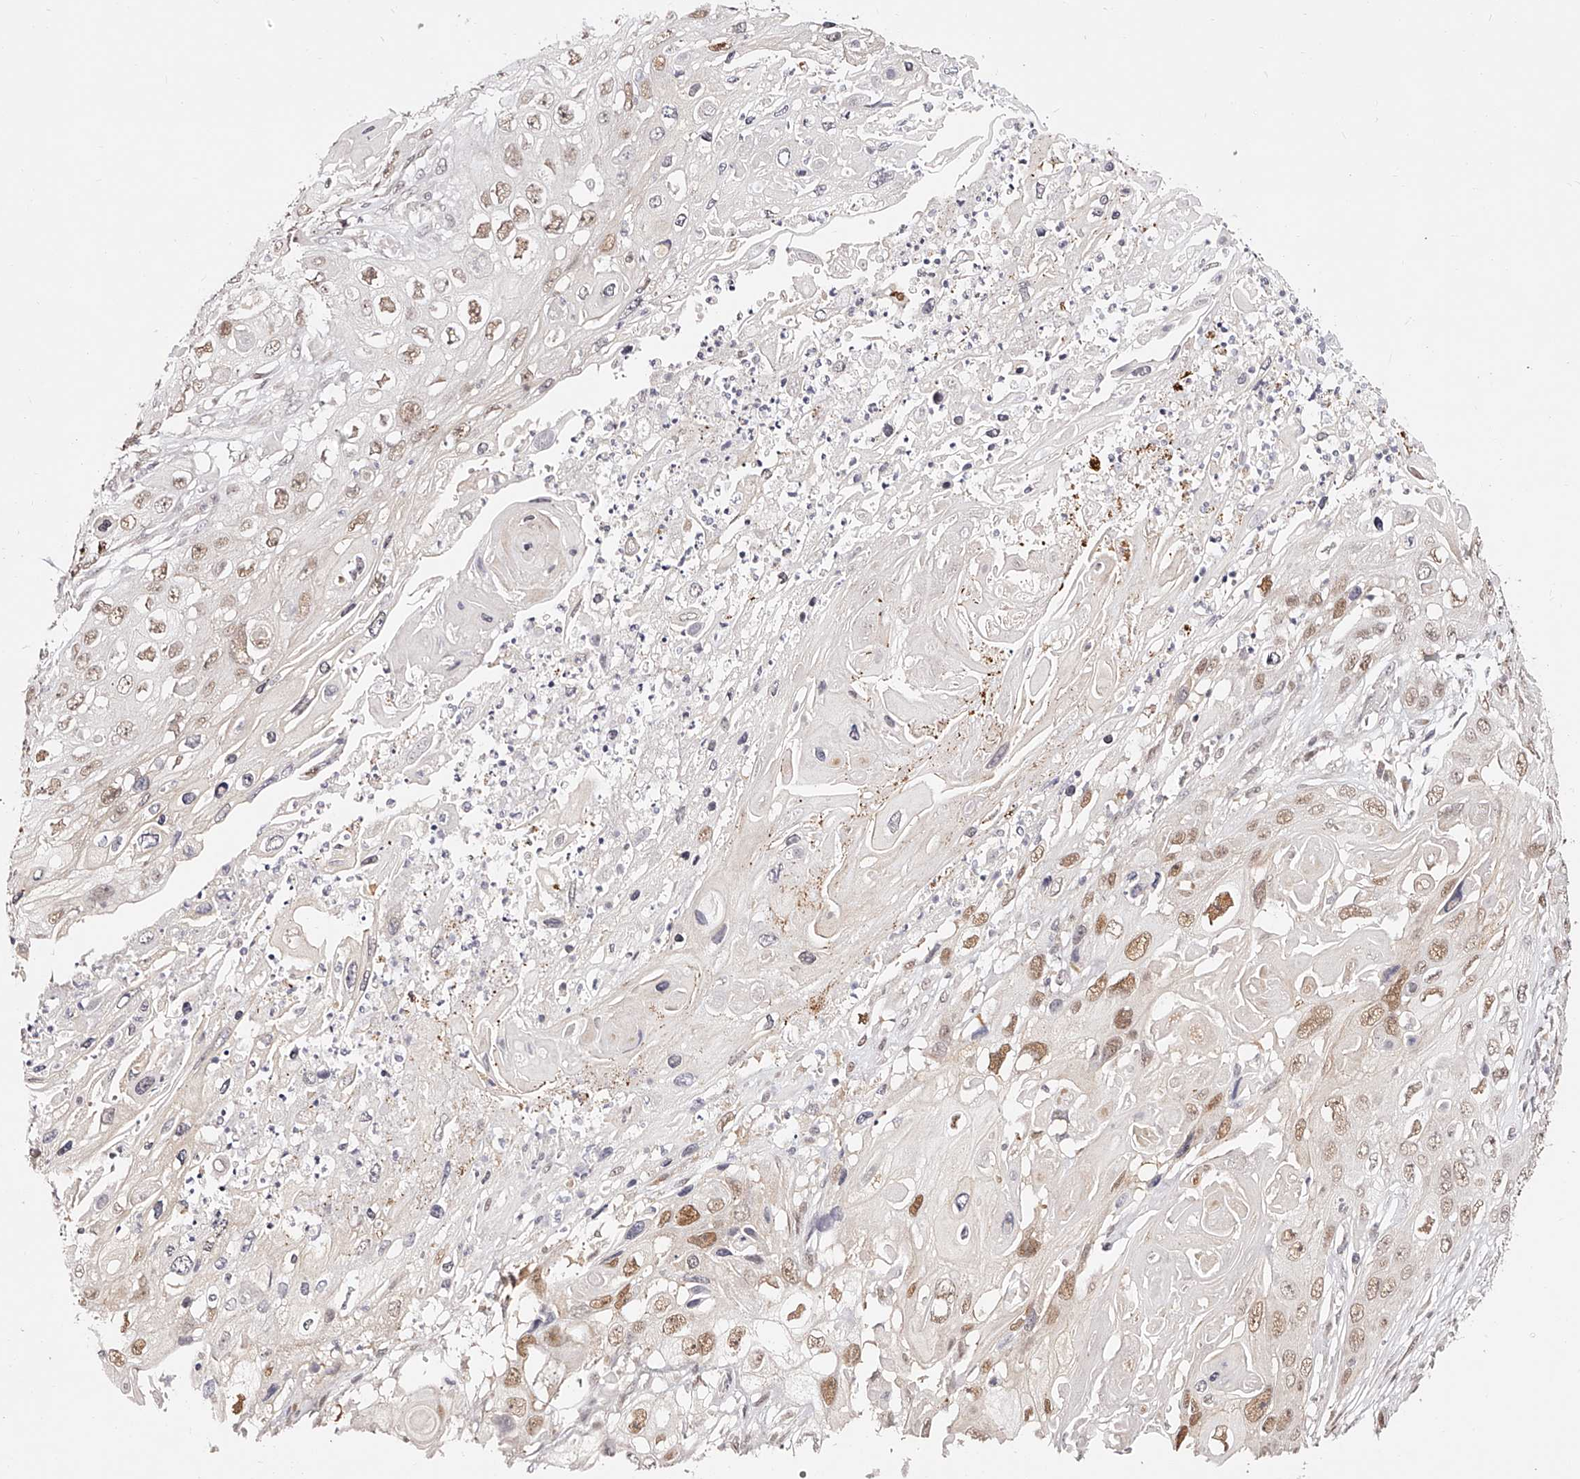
{"staining": {"intensity": "moderate", "quantity": ">75%", "location": "nuclear"}, "tissue": "skin cancer", "cell_type": "Tumor cells", "image_type": "cancer", "snomed": [{"axis": "morphology", "description": "Squamous cell carcinoma, NOS"}, {"axis": "topography", "description": "Skin"}], "caption": "Immunohistochemical staining of human squamous cell carcinoma (skin) displays moderate nuclear protein expression in approximately >75% of tumor cells.", "gene": "USF3", "patient": {"sex": "male", "age": 55}}